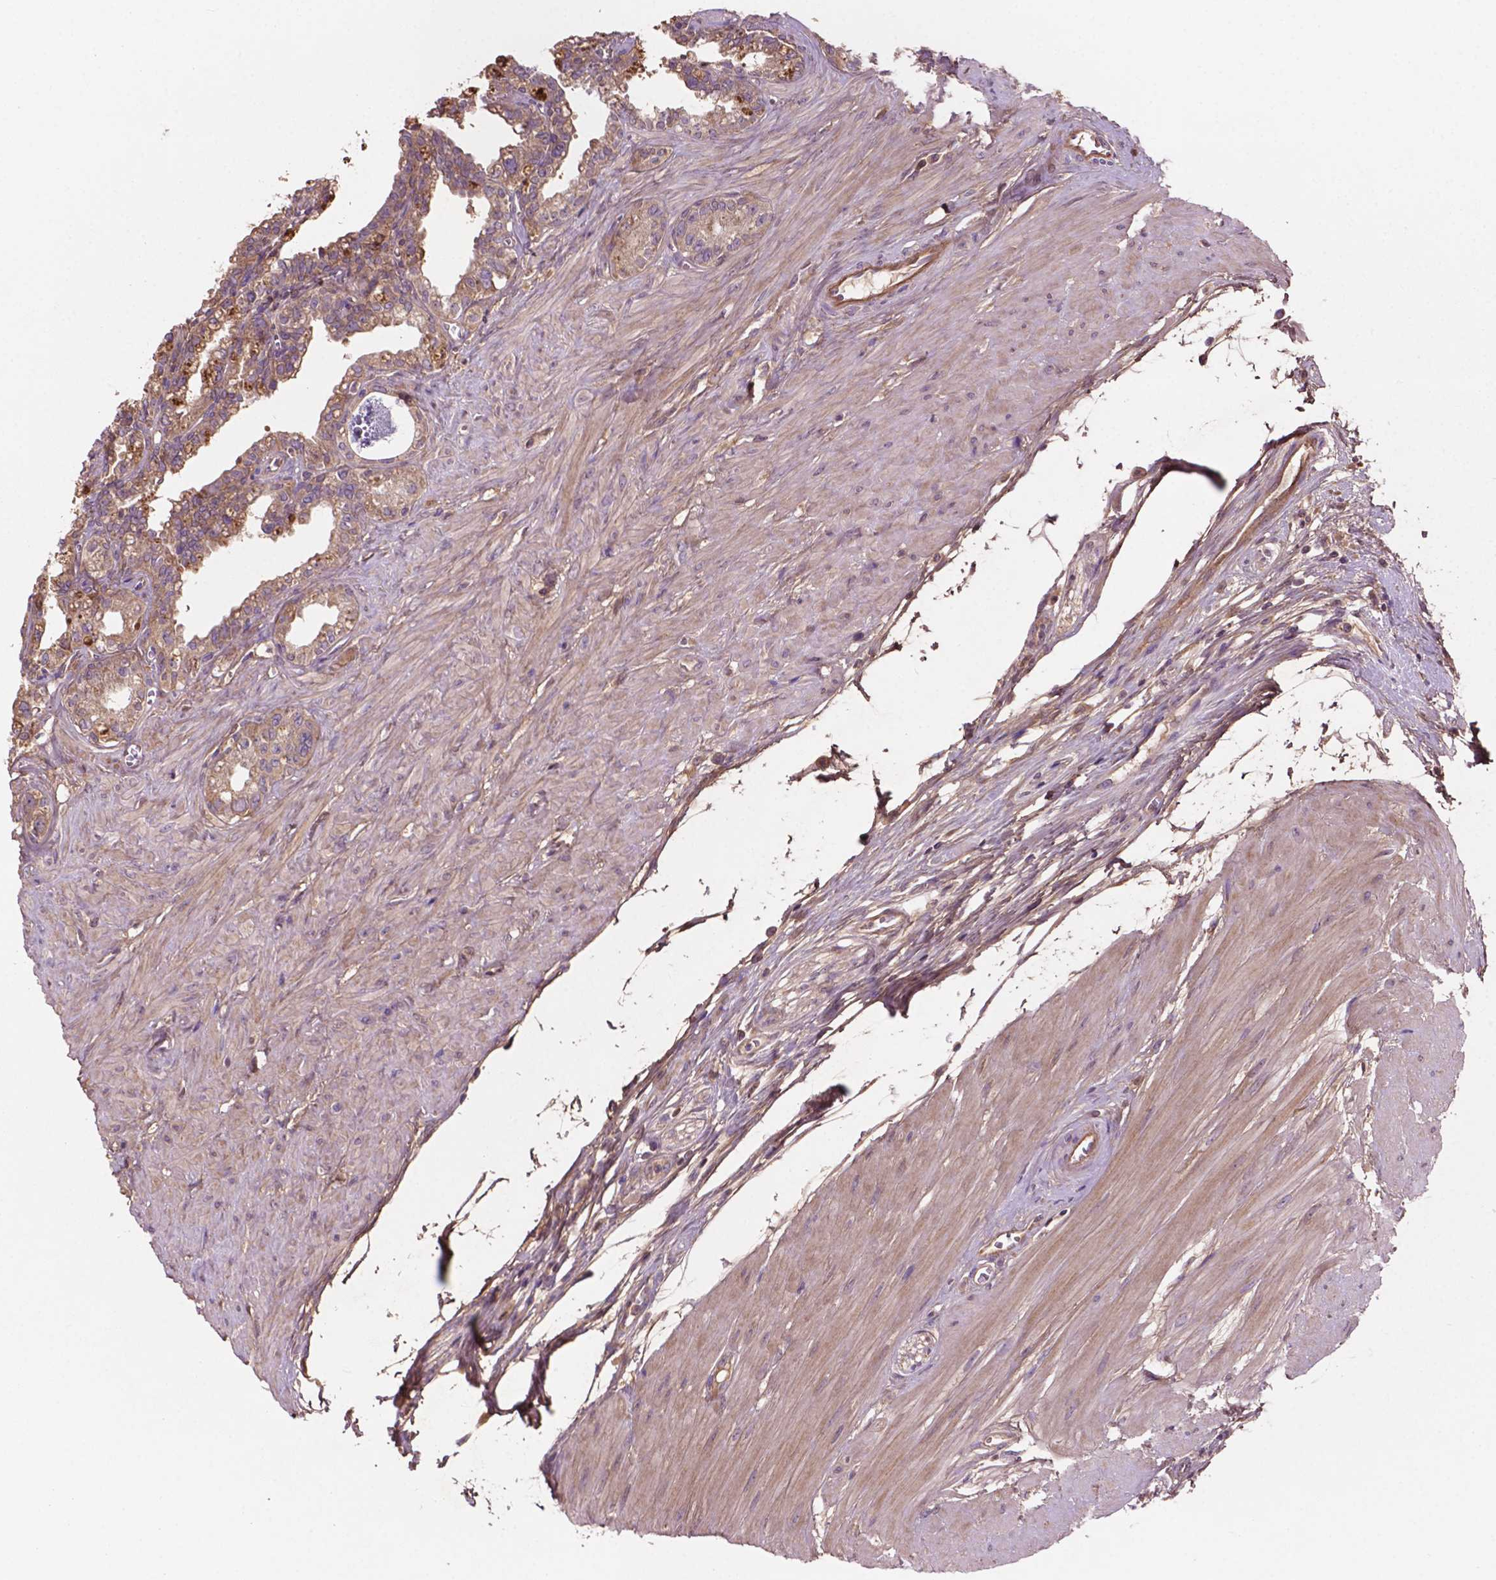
{"staining": {"intensity": "weak", "quantity": "25%-75%", "location": "cytoplasmic/membranous"}, "tissue": "seminal vesicle", "cell_type": "Glandular cells", "image_type": "normal", "snomed": [{"axis": "morphology", "description": "Normal tissue, NOS"}, {"axis": "morphology", "description": "Urothelial carcinoma, NOS"}, {"axis": "topography", "description": "Urinary bladder"}, {"axis": "topography", "description": "Seminal veicle"}], "caption": "Immunohistochemical staining of normal seminal vesicle displays low levels of weak cytoplasmic/membranous expression in approximately 25%-75% of glandular cells.", "gene": "GJA9", "patient": {"sex": "male", "age": 76}}